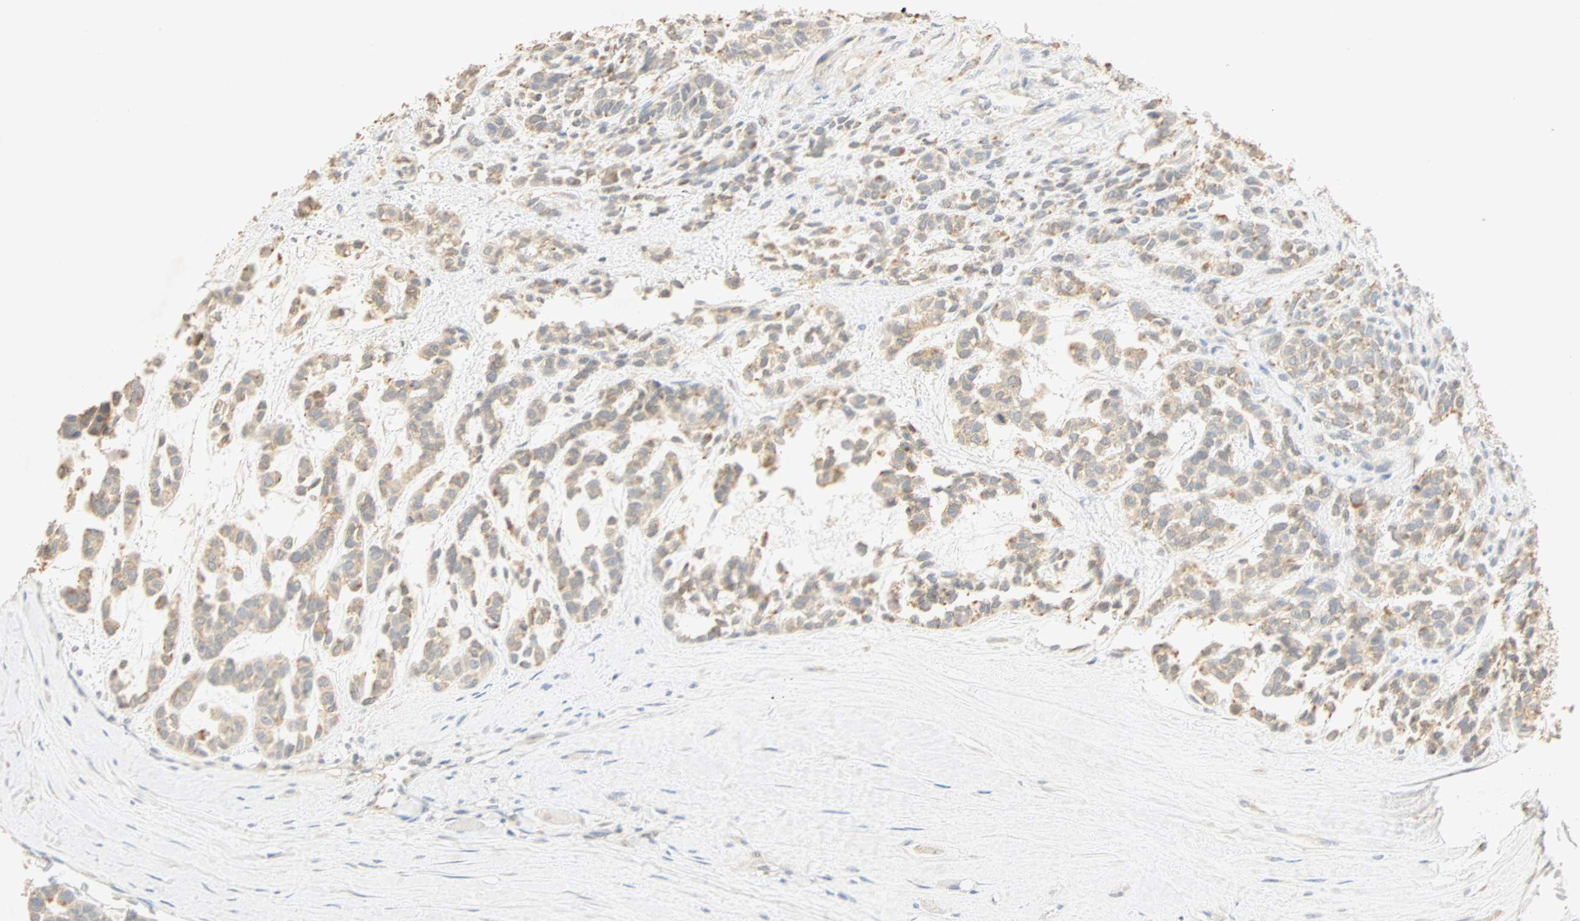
{"staining": {"intensity": "weak", "quantity": ">75%", "location": "cytoplasmic/membranous"}, "tissue": "head and neck cancer", "cell_type": "Tumor cells", "image_type": "cancer", "snomed": [{"axis": "morphology", "description": "Adenocarcinoma, NOS"}, {"axis": "morphology", "description": "Adenoma, NOS"}, {"axis": "topography", "description": "Head-Neck"}], "caption": "A brown stain labels weak cytoplasmic/membranous staining of a protein in head and neck cancer (adenocarcinoma) tumor cells. (brown staining indicates protein expression, while blue staining denotes nuclei).", "gene": "SELENBP1", "patient": {"sex": "female", "age": 55}}